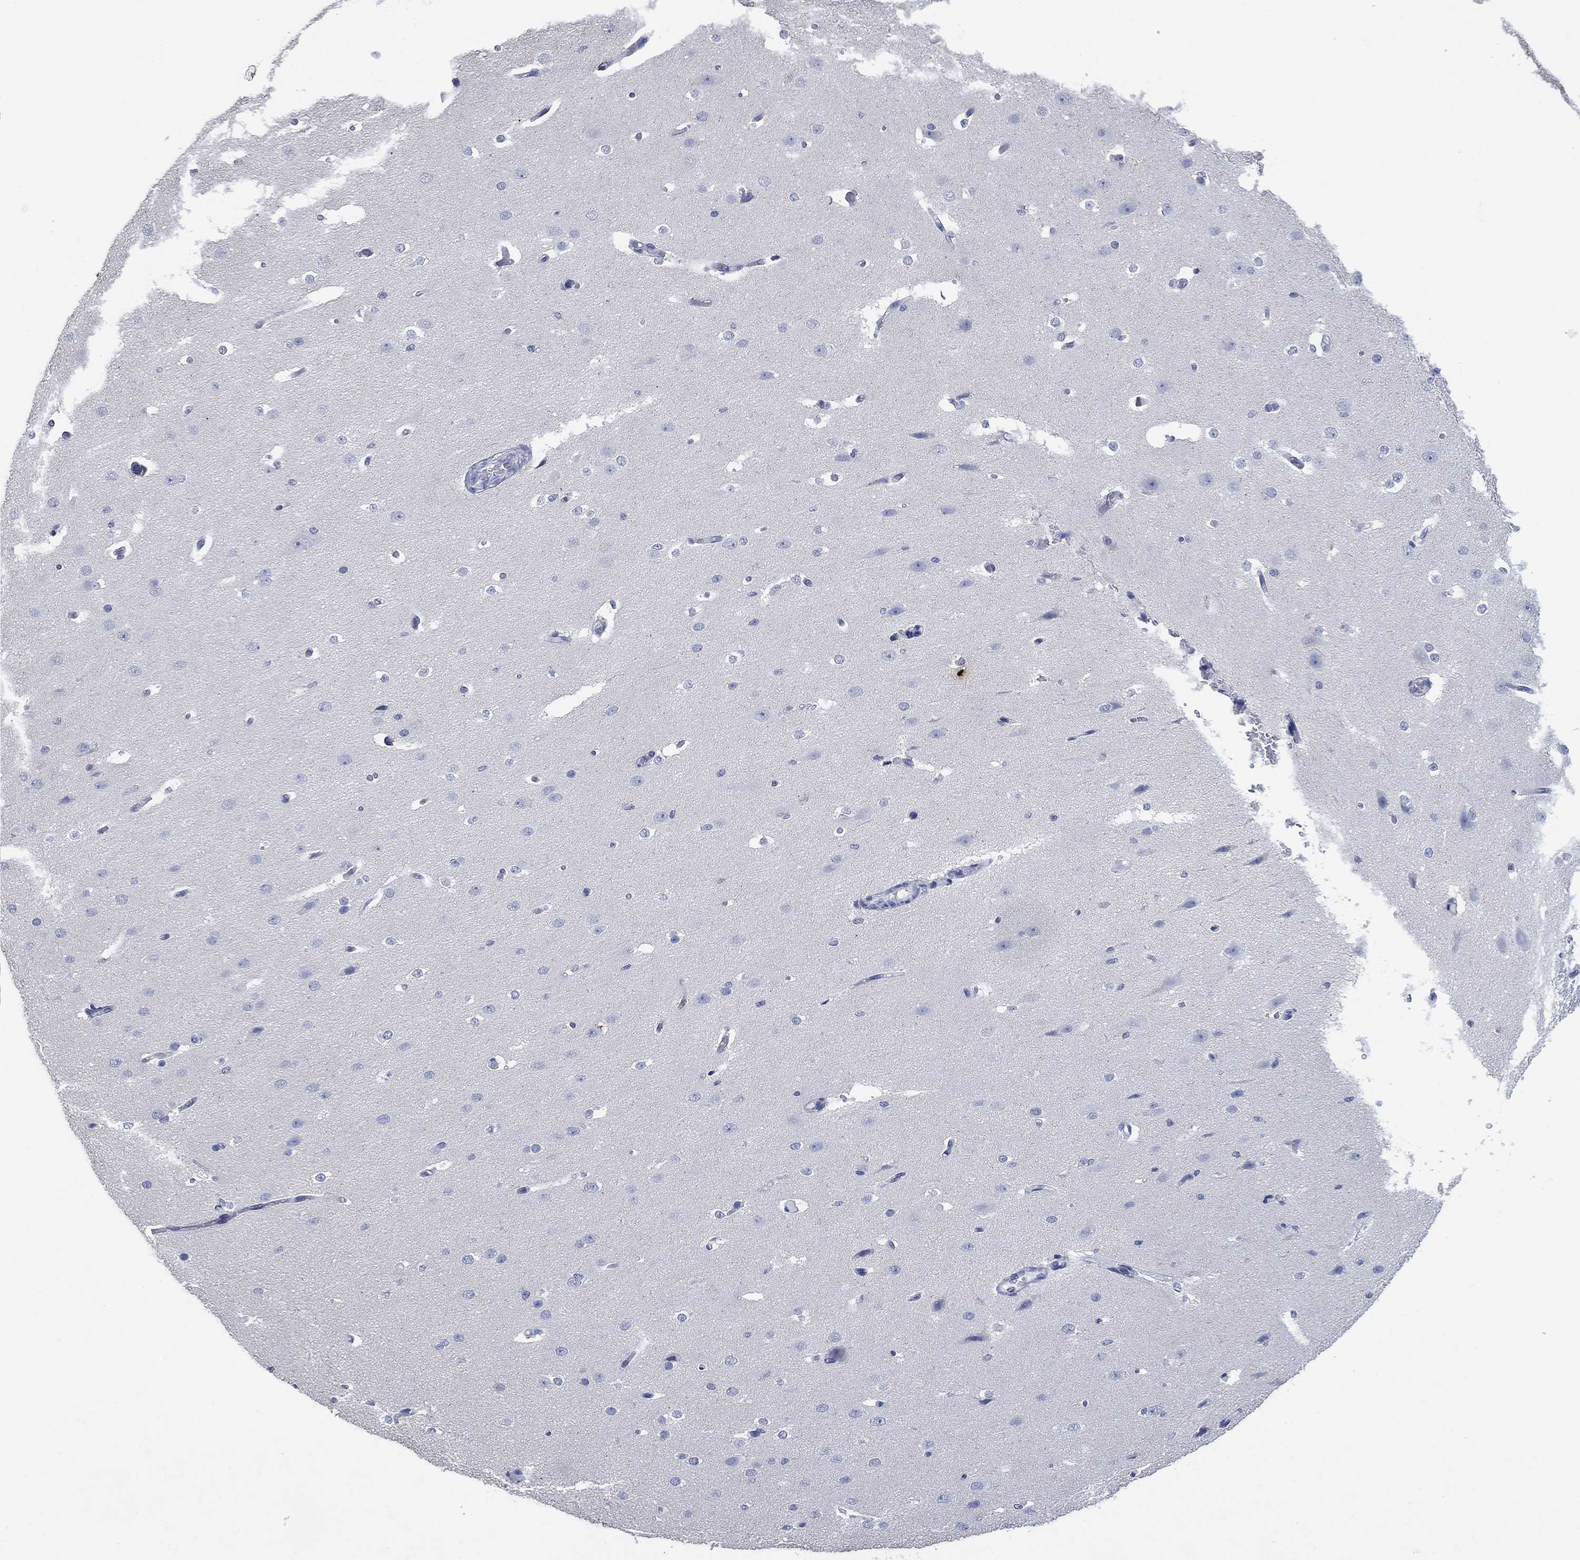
{"staining": {"intensity": "negative", "quantity": "none", "location": "none"}, "tissue": "cerebral cortex", "cell_type": "Endothelial cells", "image_type": "normal", "snomed": [{"axis": "morphology", "description": "Normal tissue, NOS"}, {"axis": "morphology", "description": "Inflammation, NOS"}, {"axis": "topography", "description": "Cerebral cortex"}], "caption": "Immunohistochemistry micrograph of benign human cerebral cortex stained for a protein (brown), which reveals no staining in endothelial cells.", "gene": "FSCN2", "patient": {"sex": "male", "age": 6}}